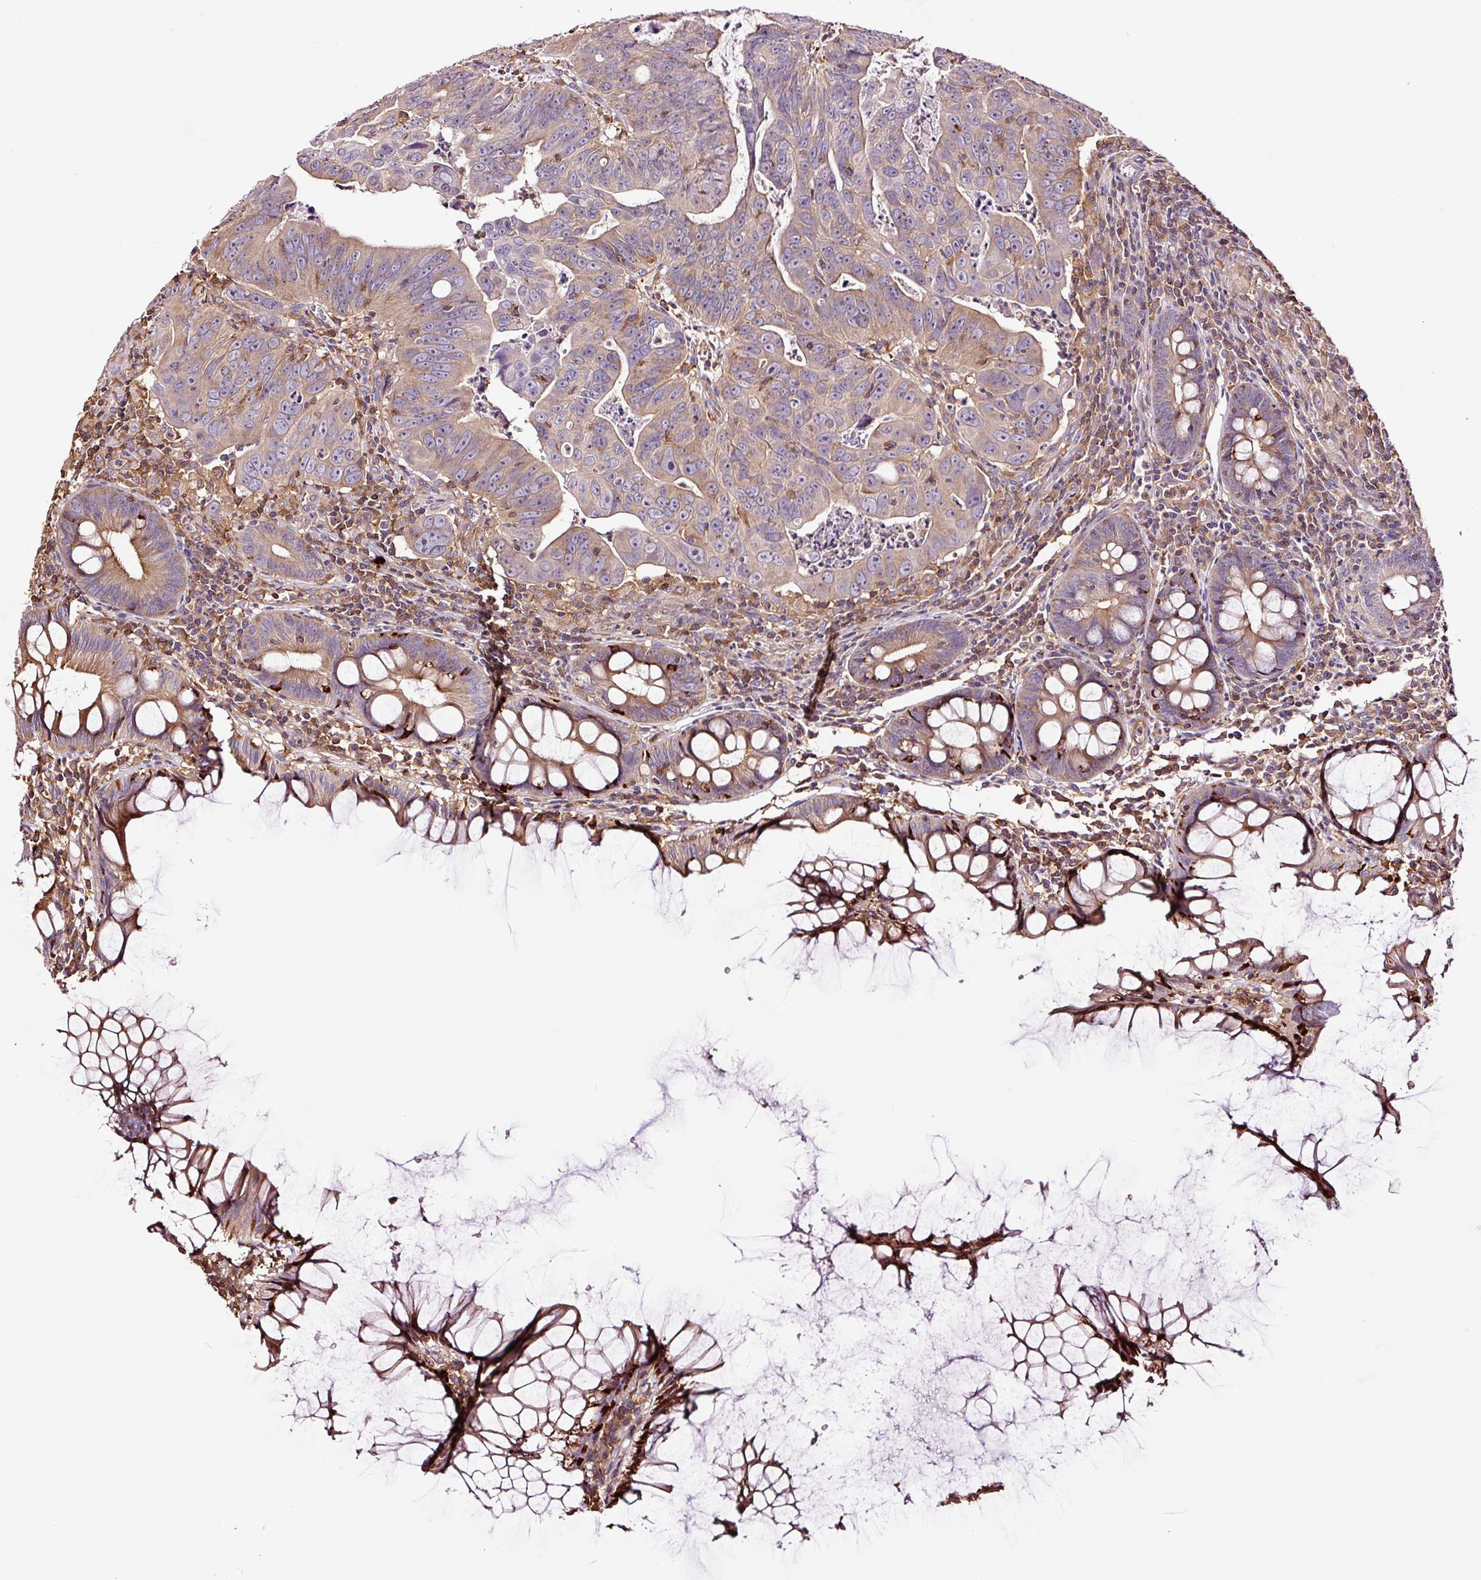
{"staining": {"intensity": "weak", "quantity": "25%-75%", "location": "cytoplasmic/membranous"}, "tissue": "colorectal cancer", "cell_type": "Tumor cells", "image_type": "cancer", "snomed": [{"axis": "morphology", "description": "Adenocarcinoma, NOS"}, {"axis": "topography", "description": "Rectum"}], "caption": "Immunohistochemistry (IHC) histopathology image of neoplastic tissue: human colorectal cancer stained using immunohistochemistry demonstrates low levels of weak protein expression localized specifically in the cytoplasmic/membranous of tumor cells, appearing as a cytoplasmic/membranous brown color.", "gene": "METAP1", "patient": {"sex": "male", "age": 69}}